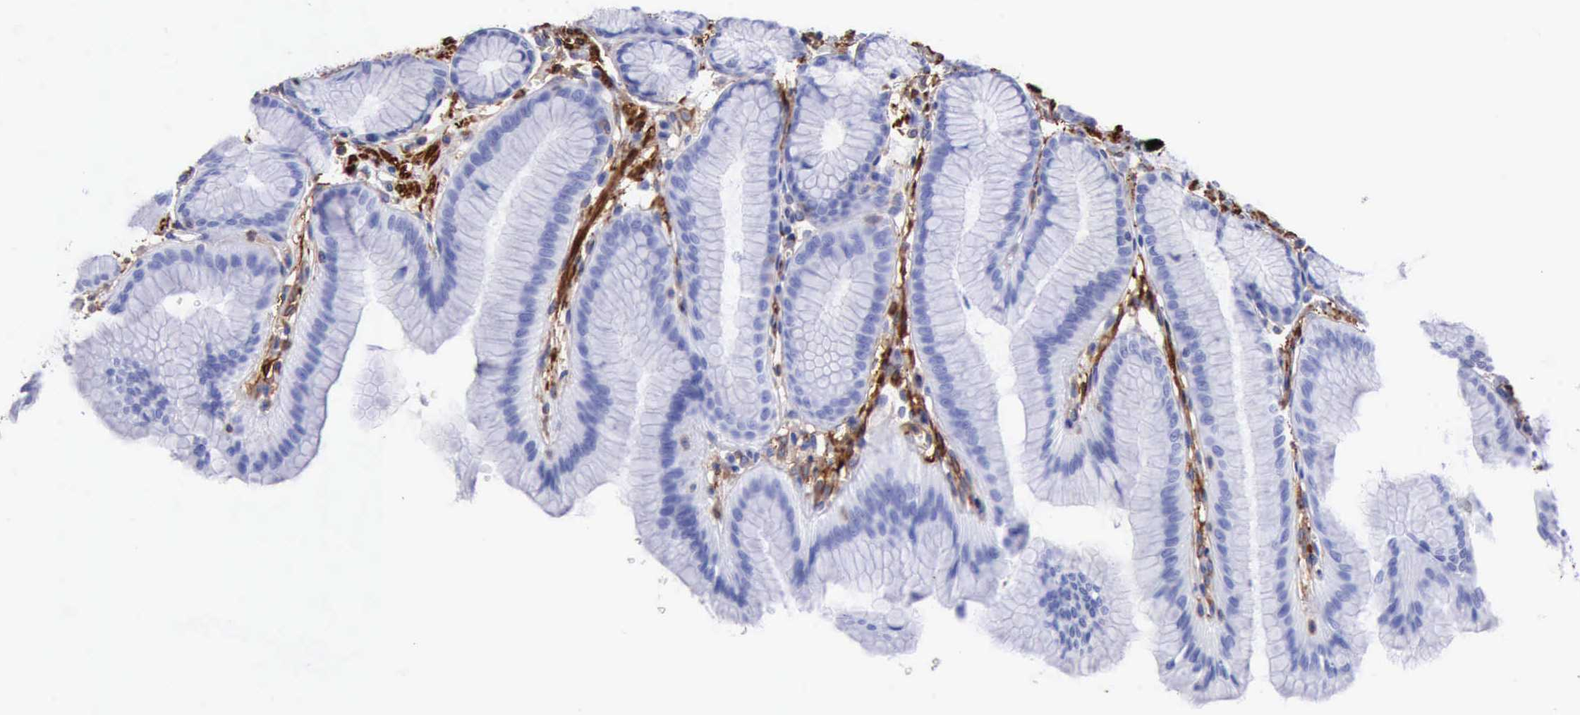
{"staining": {"intensity": "negative", "quantity": "none", "location": "none"}, "tissue": "stomach", "cell_type": "Glandular cells", "image_type": "normal", "snomed": [{"axis": "morphology", "description": "Normal tissue, NOS"}, {"axis": "topography", "description": "Stomach"}], "caption": "Human stomach stained for a protein using immunohistochemistry displays no positivity in glandular cells.", "gene": "FLNA", "patient": {"sex": "male", "age": 42}}